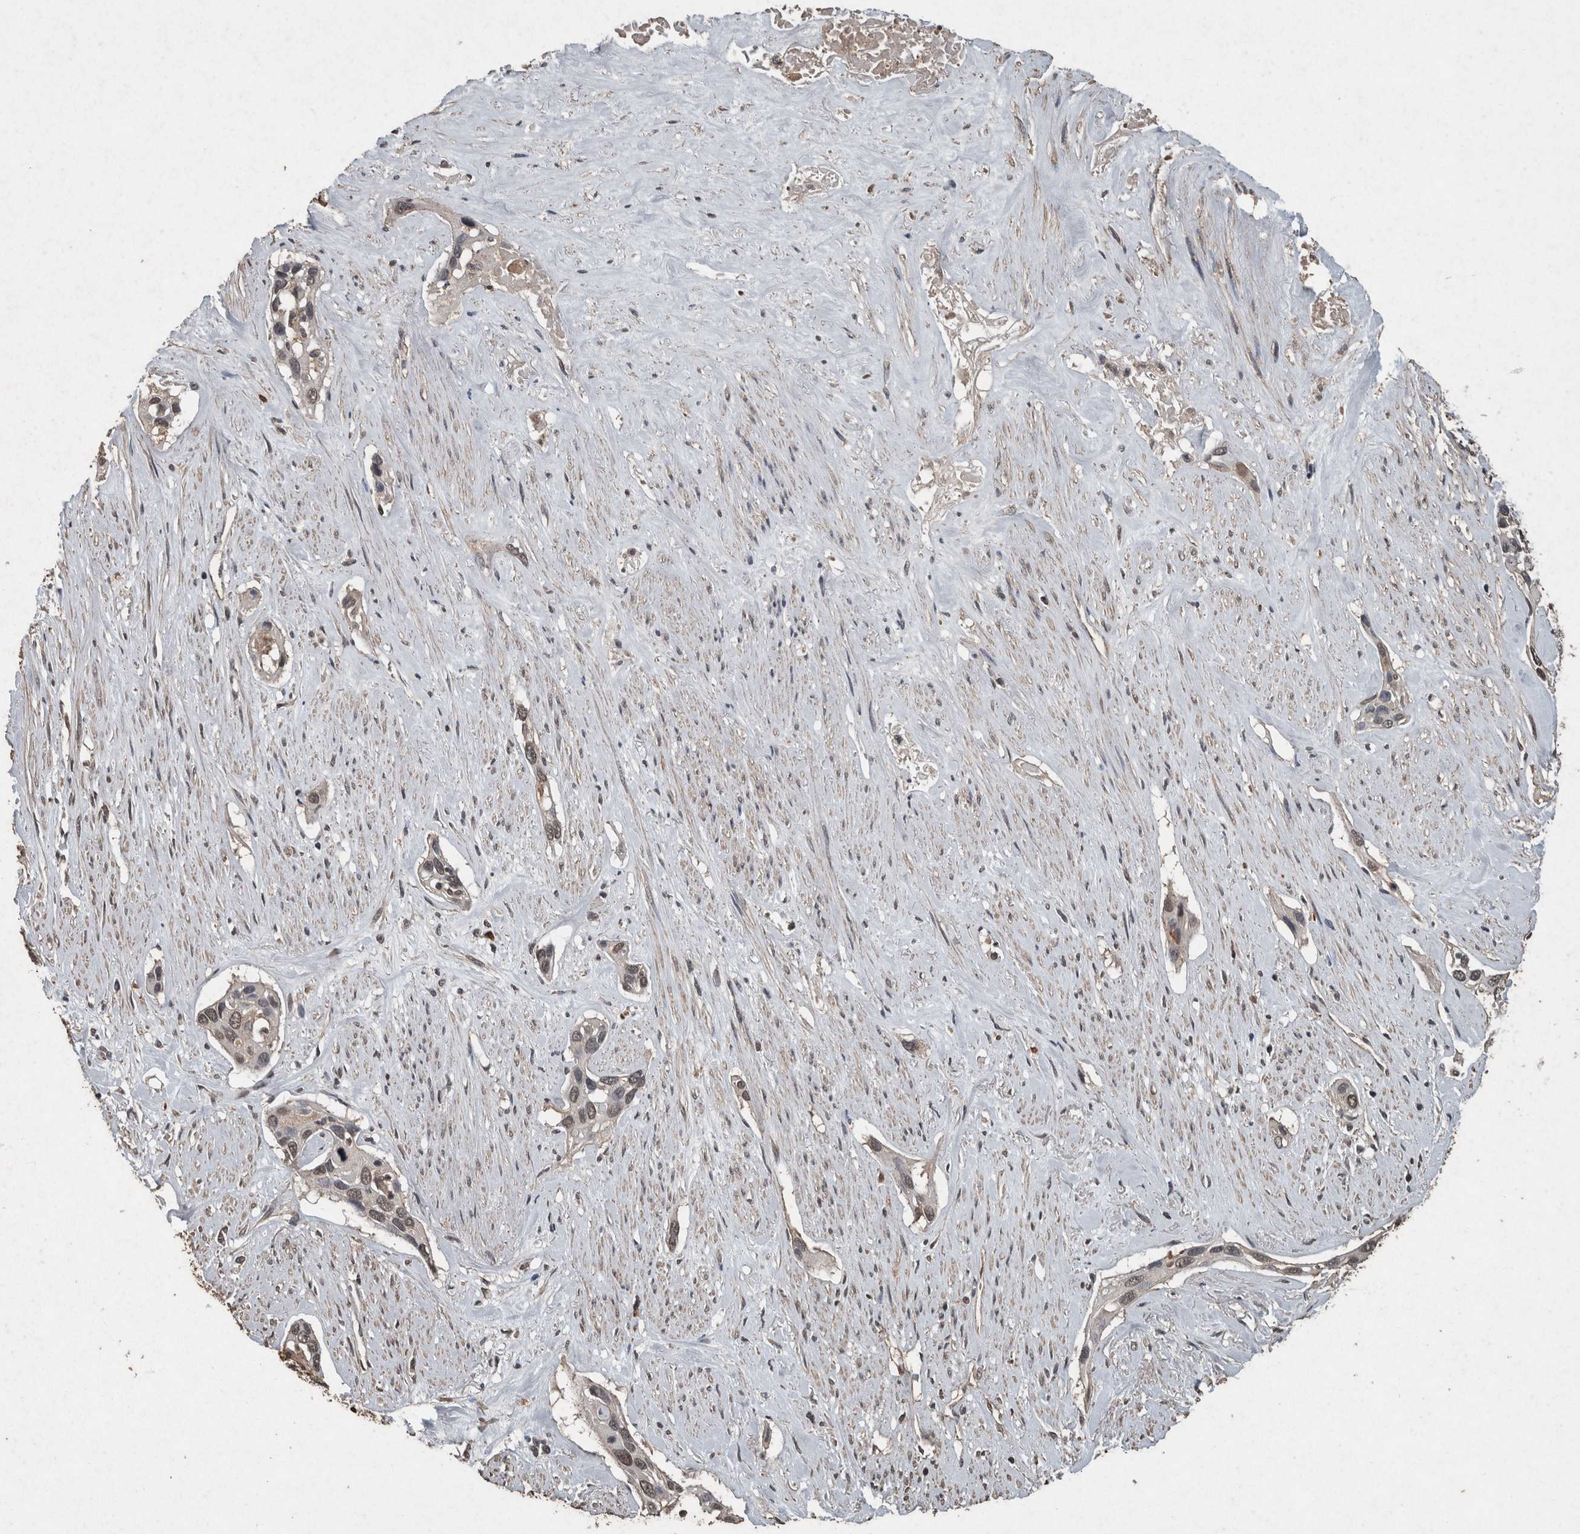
{"staining": {"intensity": "weak", "quantity": ">75%", "location": "nuclear"}, "tissue": "pancreatic cancer", "cell_type": "Tumor cells", "image_type": "cancer", "snomed": [{"axis": "morphology", "description": "Adenocarcinoma, NOS"}, {"axis": "topography", "description": "Pancreas"}], "caption": "Protein analysis of adenocarcinoma (pancreatic) tissue shows weak nuclear staining in approximately >75% of tumor cells.", "gene": "FGFRL1", "patient": {"sex": "female", "age": 60}}